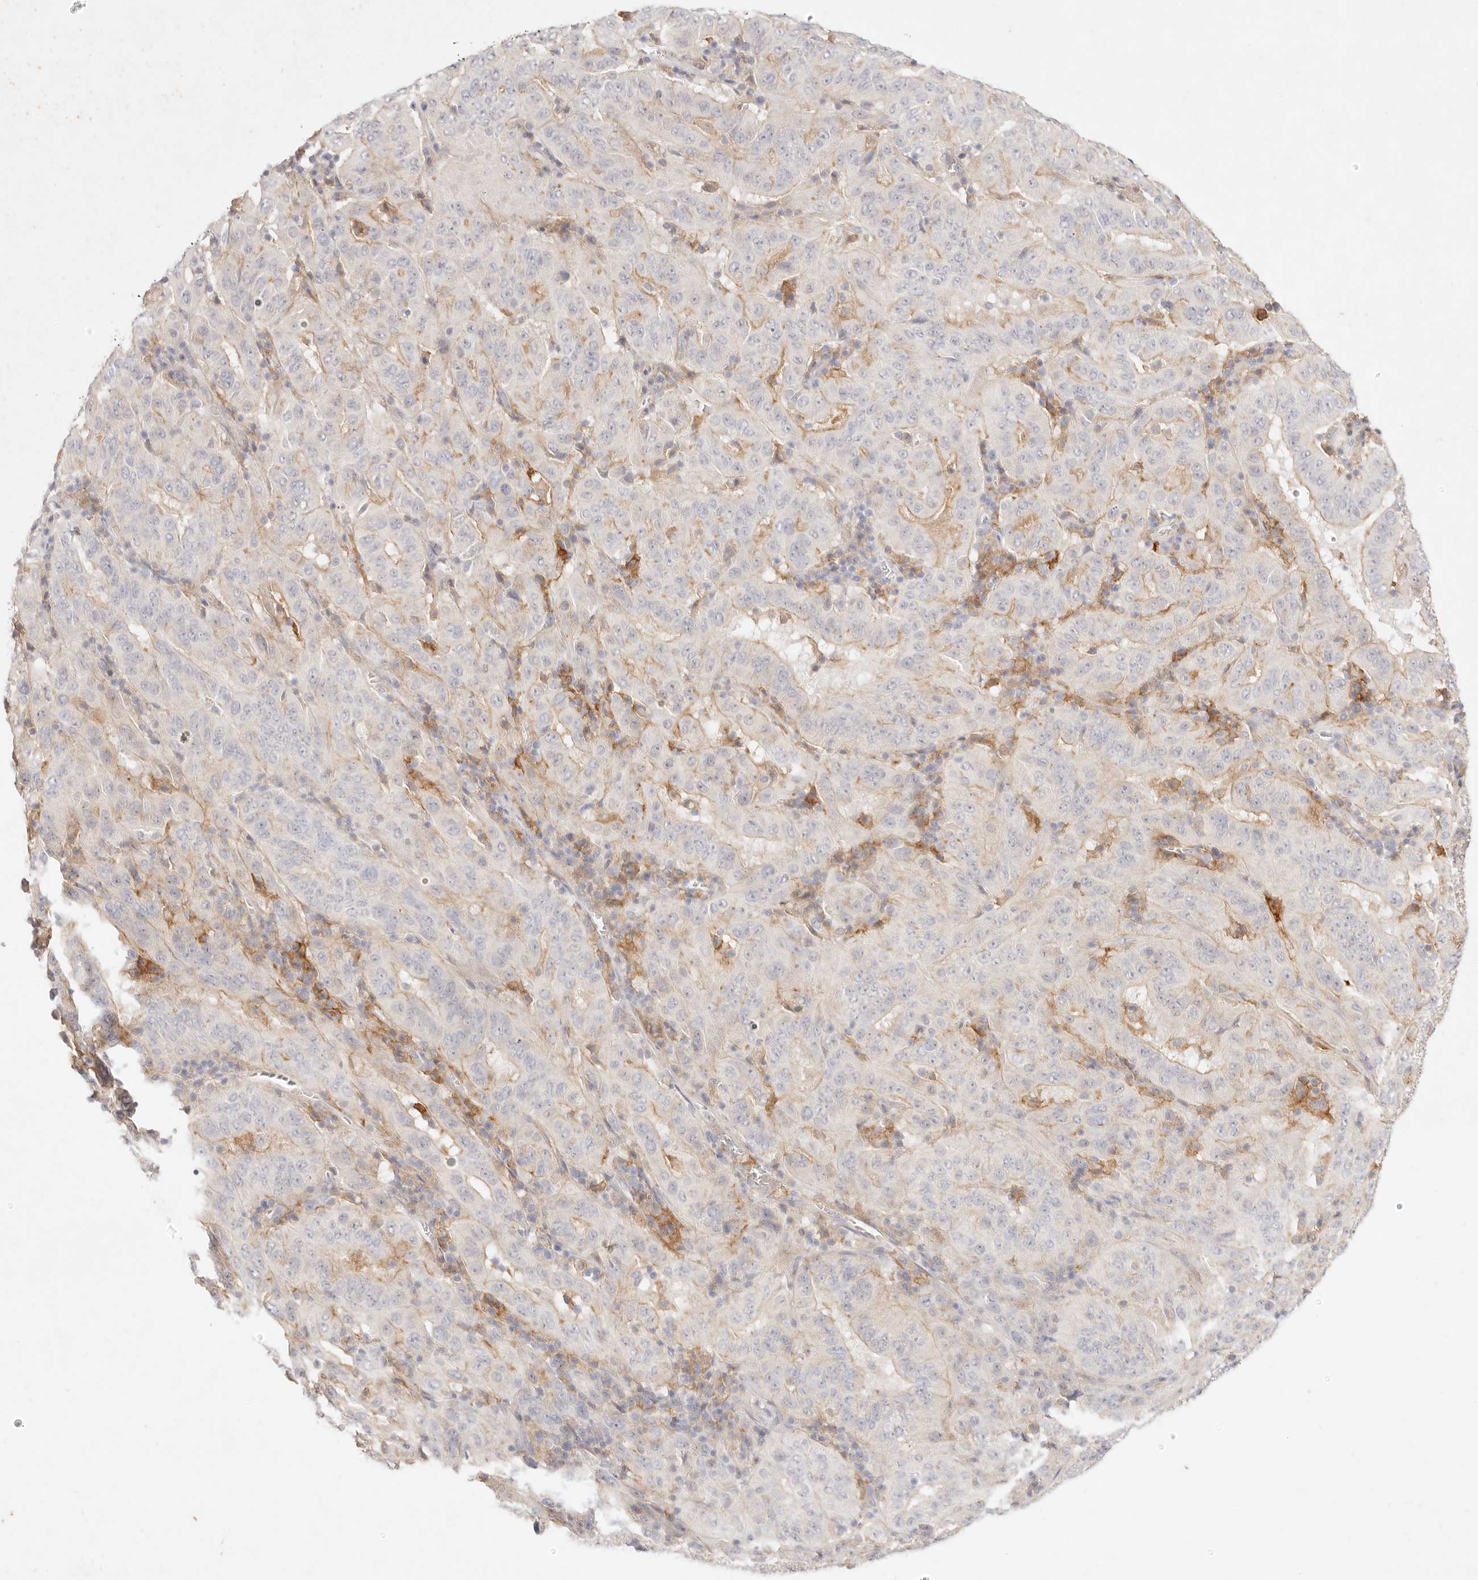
{"staining": {"intensity": "weak", "quantity": "25%-75%", "location": "cytoplasmic/membranous"}, "tissue": "pancreatic cancer", "cell_type": "Tumor cells", "image_type": "cancer", "snomed": [{"axis": "morphology", "description": "Adenocarcinoma, NOS"}, {"axis": "topography", "description": "Pancreas"}], "caption": "This histopathology image exhibits immunohistochemistry staining of adenocarcinoma (pancreatic), with low weak cytoplasmic/membranous expression in approximately 25%-75% of tumor cells.", "gene": "GPR84", "patient": {"sex": "male", "age": 63}}